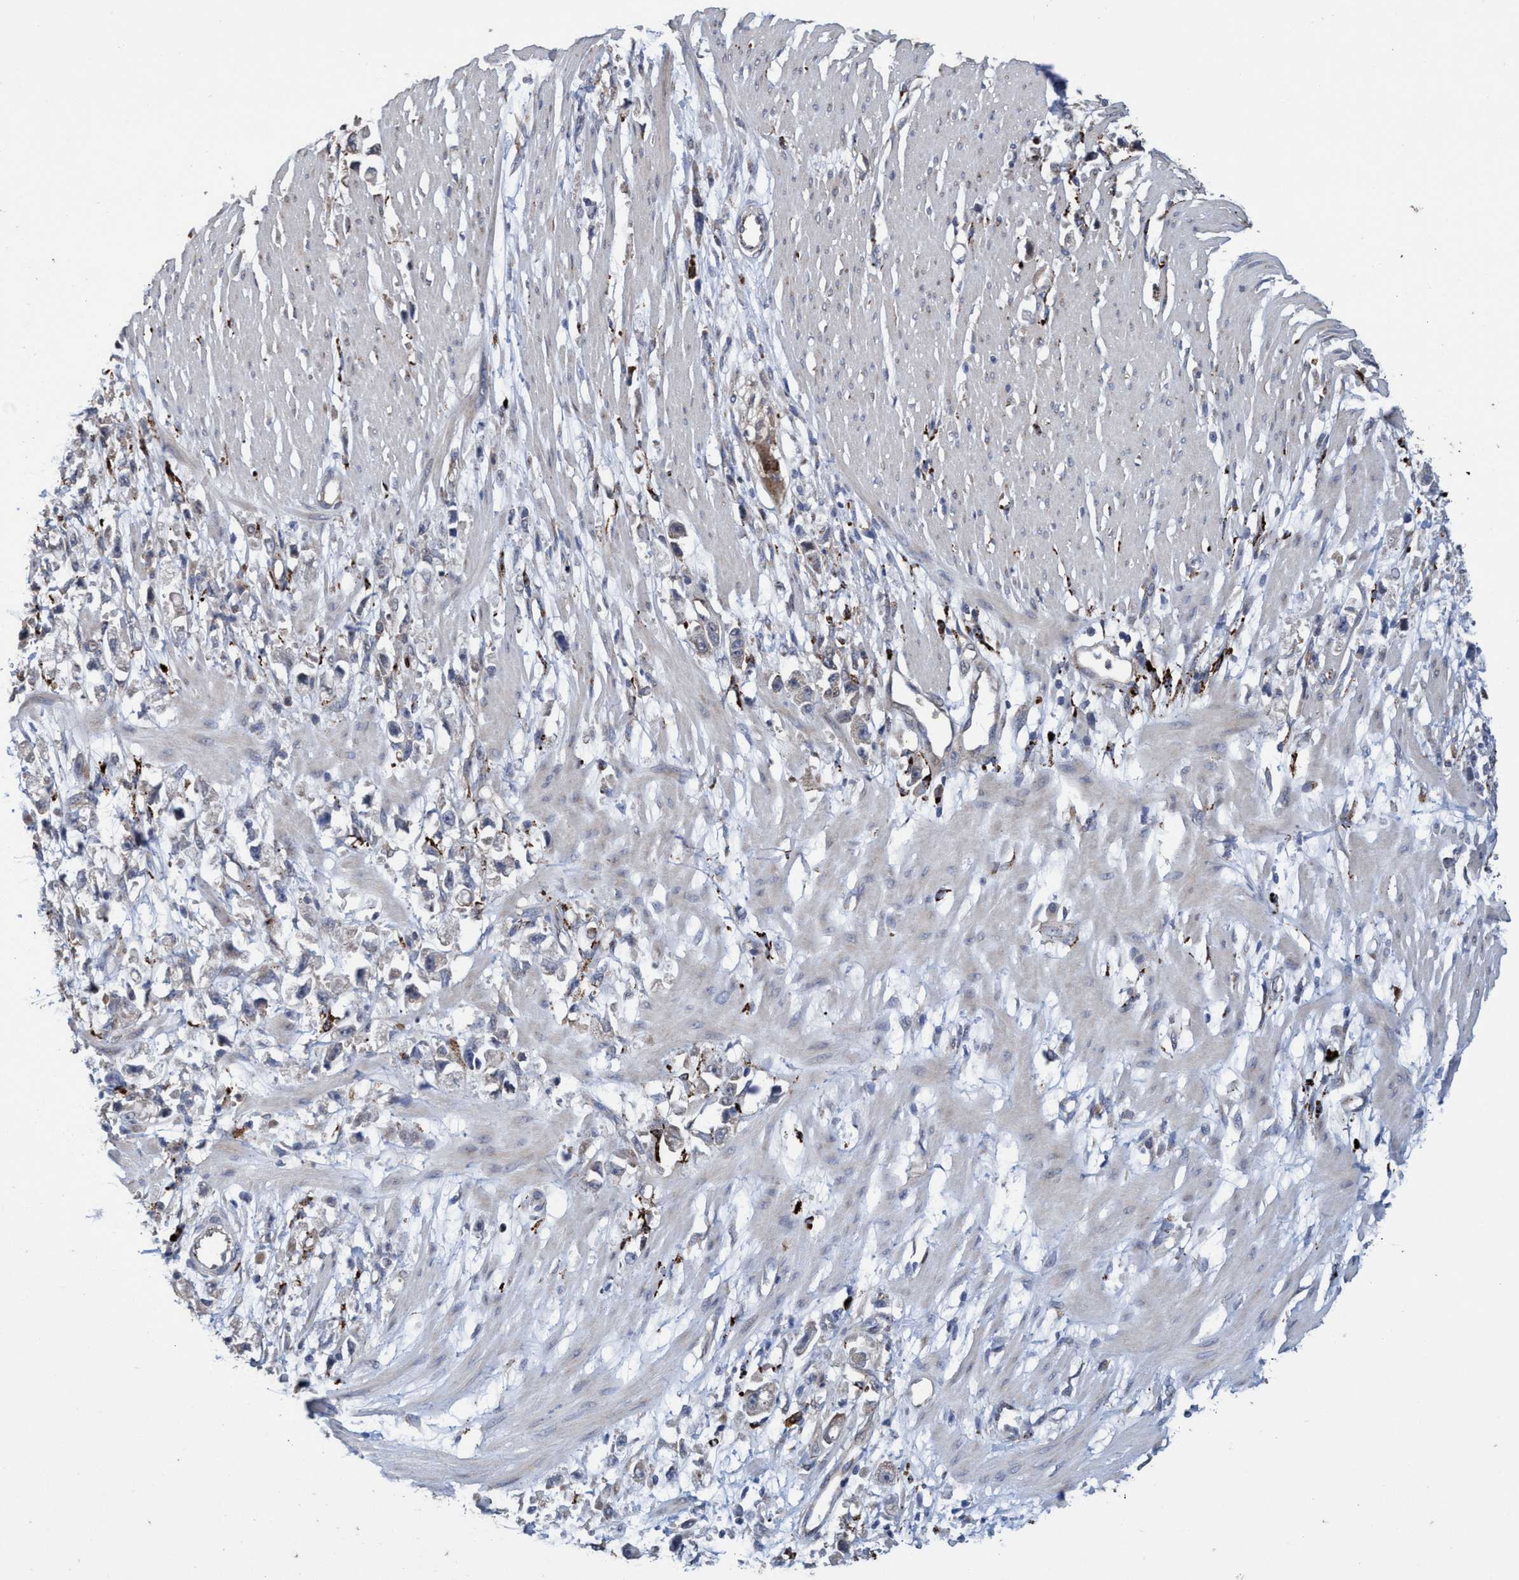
{"staining": {"intensity": "negative", "quantity": "none", "location": "none"}, "tissue": "stomach cancer", "cell_type": "Tumor cells", "image_type": "cancer", "snomed": [{"axis": "morphology", "description": "Adenocarcinoma, NOS"}, {"axis": "topography", "description": "Stomach"}], "caption": "IHC micrograph of neoplastic tissue: stomach cancer stained with DAB shows no significant protein positivity in tumor cells.", "gene": "BBS9", "patient": {"sex": "female", "age": 59}}